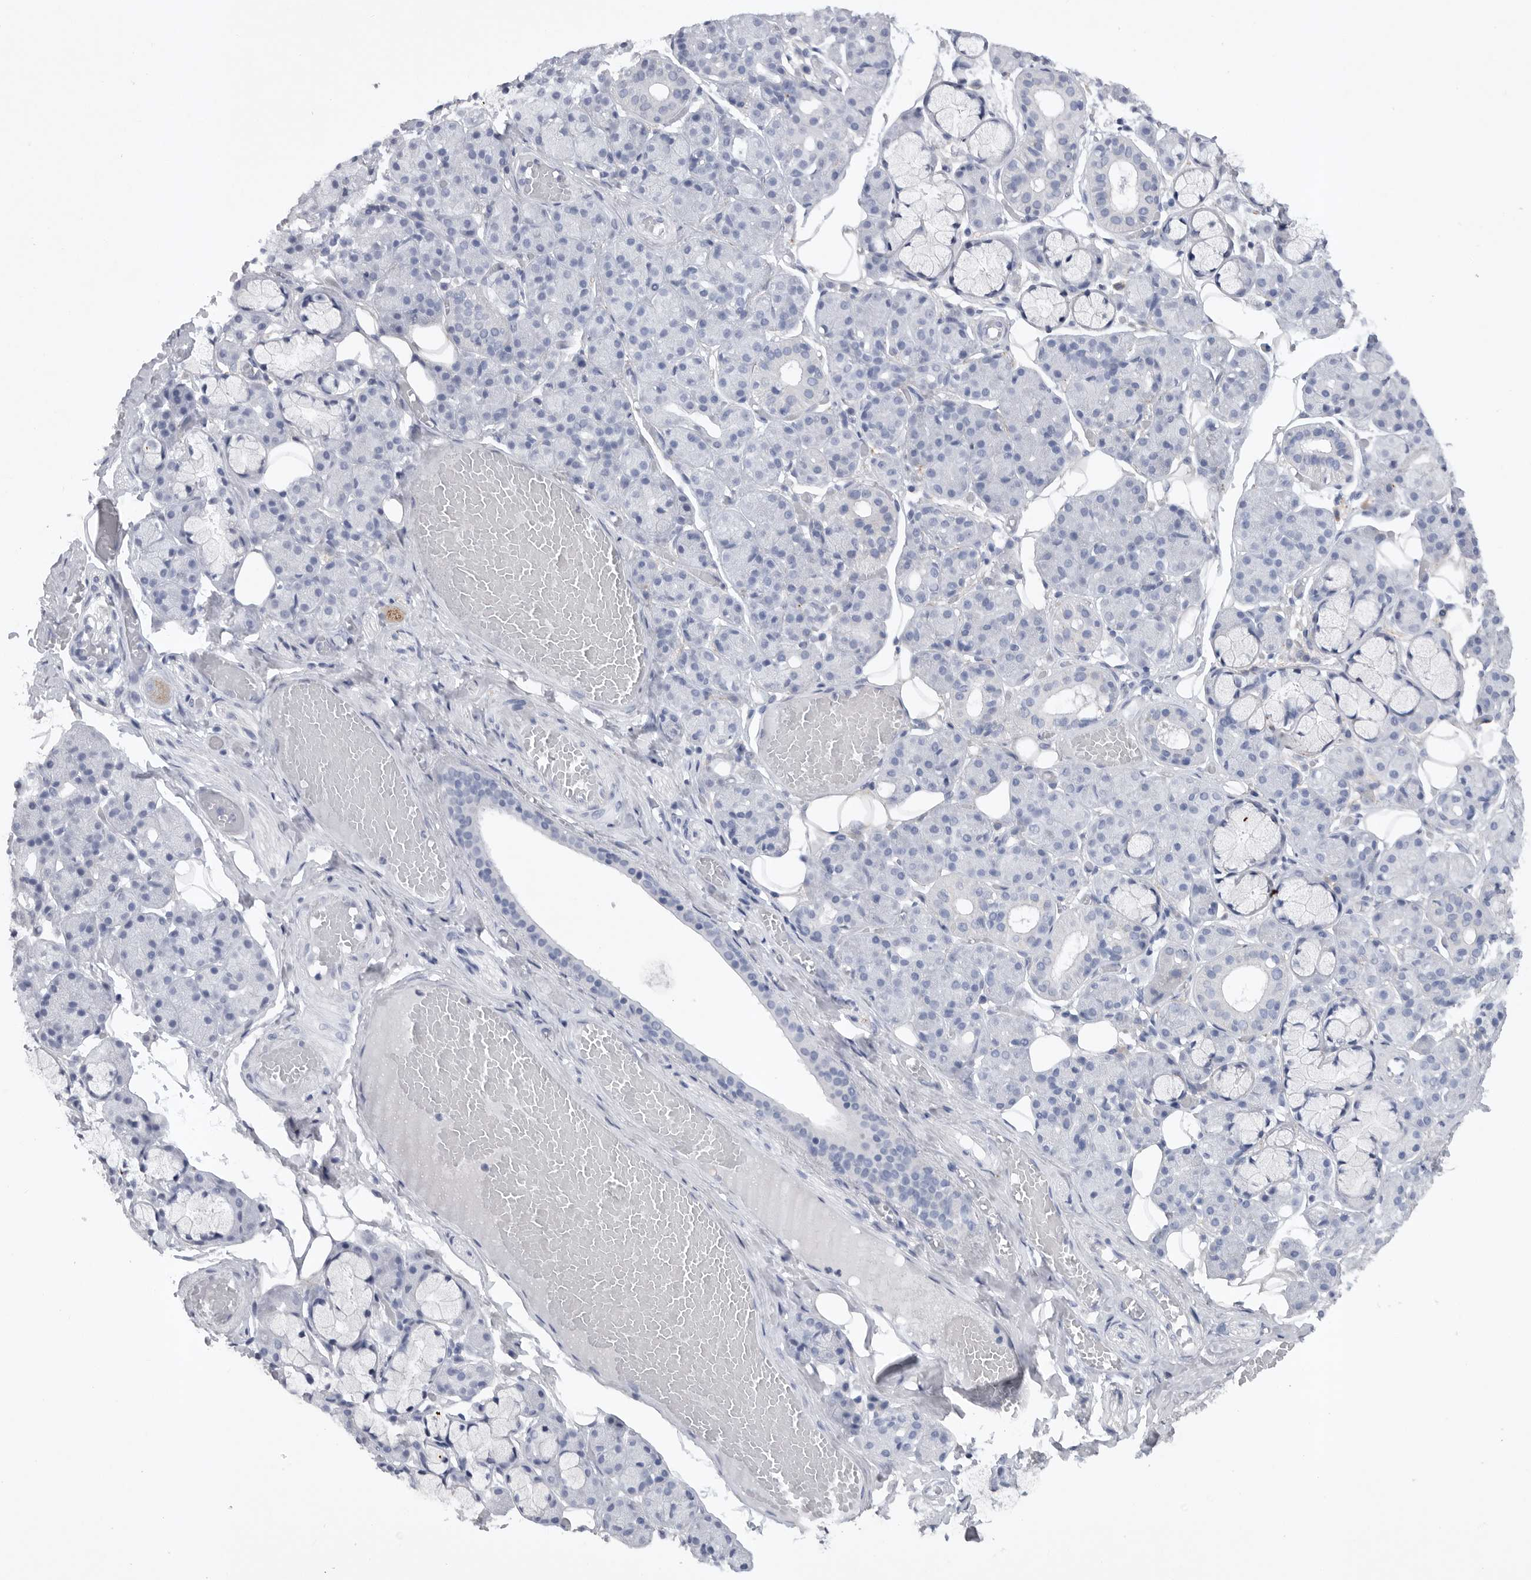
{"staining": {"intensity": "negative", "quantity": "none", "location": "none"}, "tissue": "salivary gland", "cell_type": "Glandular cells", "image_type": "normal", "snomed": [{"axis": "morphology", "description": "Normal tissue, NOS"}, {"axis": "topography", "description": "Salivary gland"}], "caption": "High power microscopy photomicrograph of an immunohistochemistry (IHC) micrograph of benign salivary gland, revealing no significant expression in glandular cells.", "gene": "EDEM3", "patient": {"sex": "male", "age": 63}}